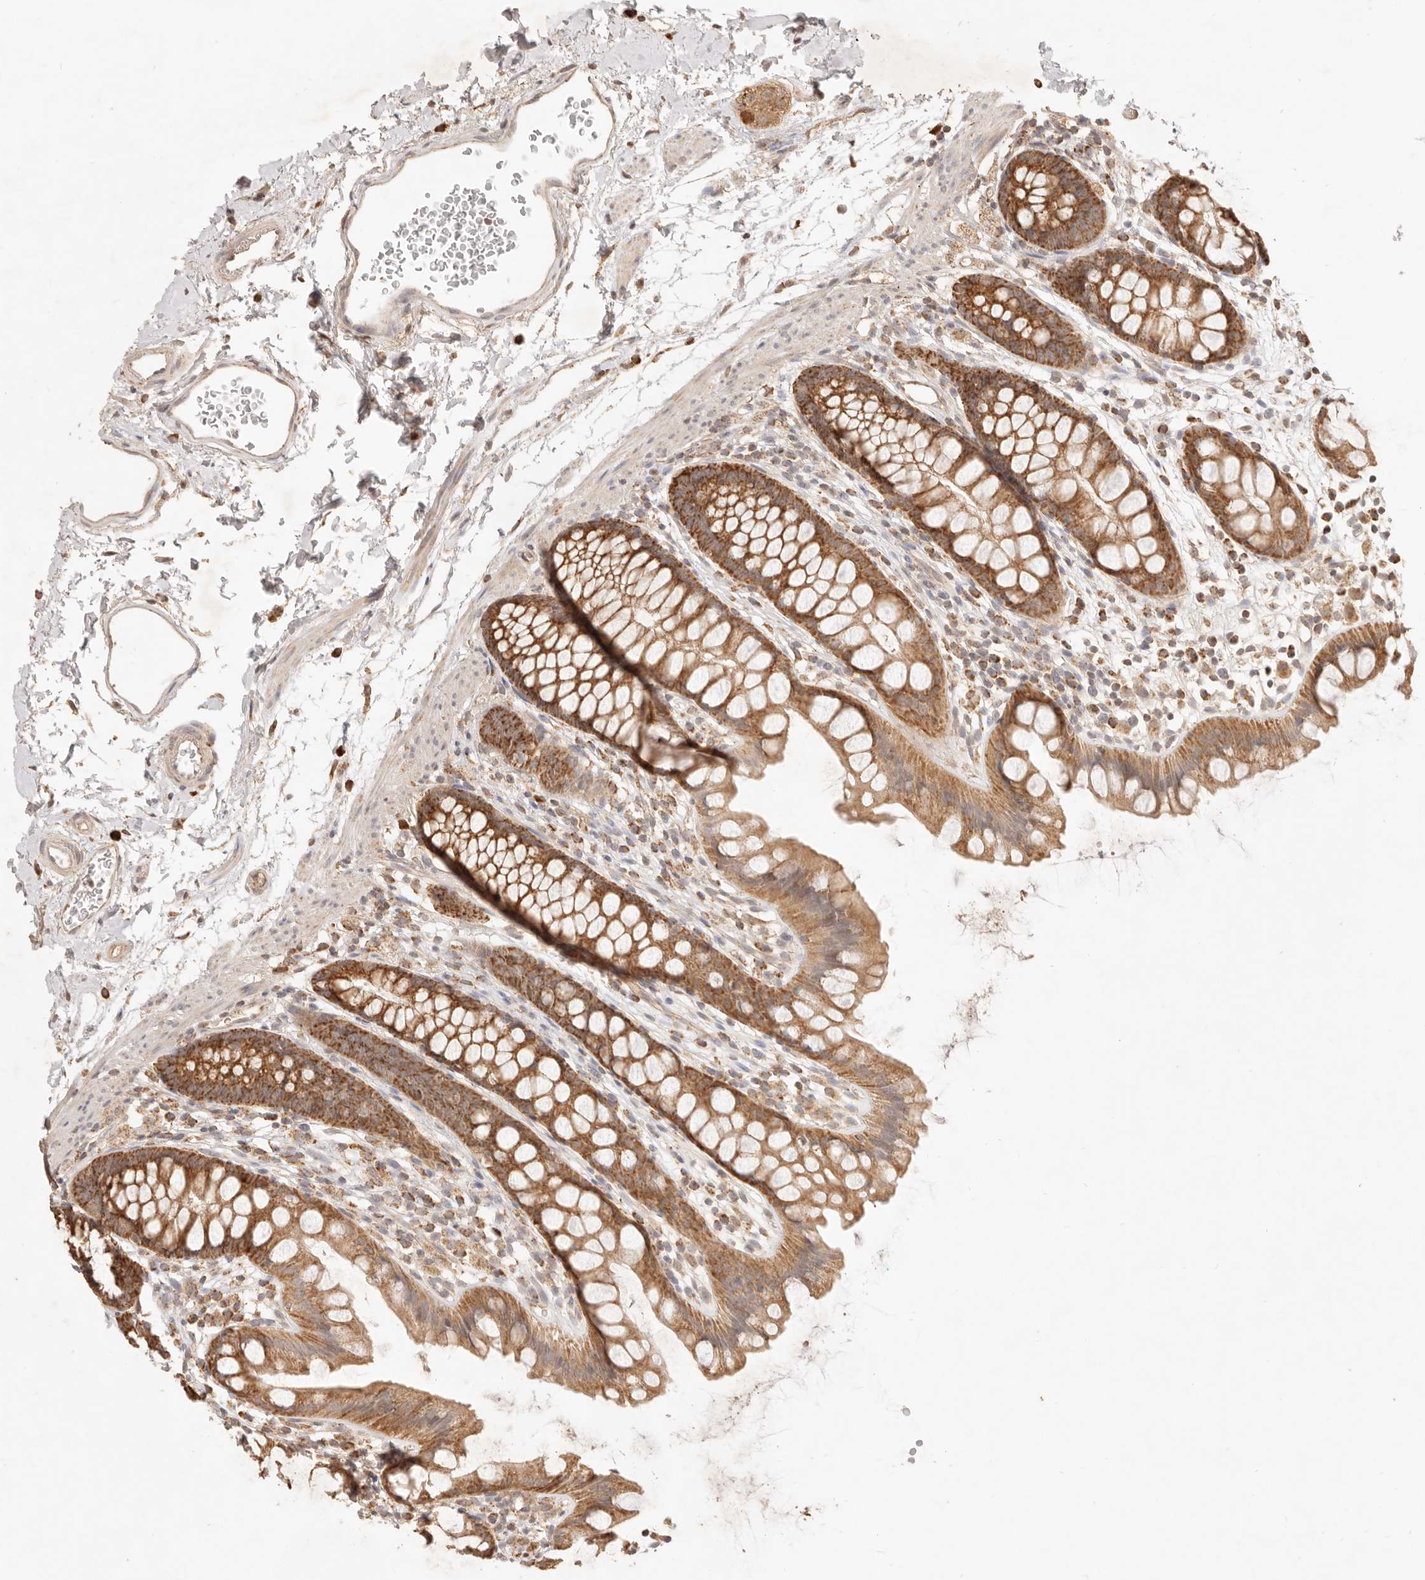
{"staining": {"intensity": "moderate", "quantity": ">75%", "location": "cytoplasmic/membranous"}, "tissue": "rectum", "cell_type": "Glandular cells", "image_type": "normal", "snomed": [{"axis": "morphology", "description": "Normal tissue, NOS"}, {"axis": "topography", "description": "Rectum"}], "caption": "Immunohistochemistry of normal human rectum demonstrates medium levels of moderate cytoplasmic/membranous positivity in approximately >75% of glandular cells.", "gene": "CPLANE2", "patient": {"sex": "female", "age": 65}}